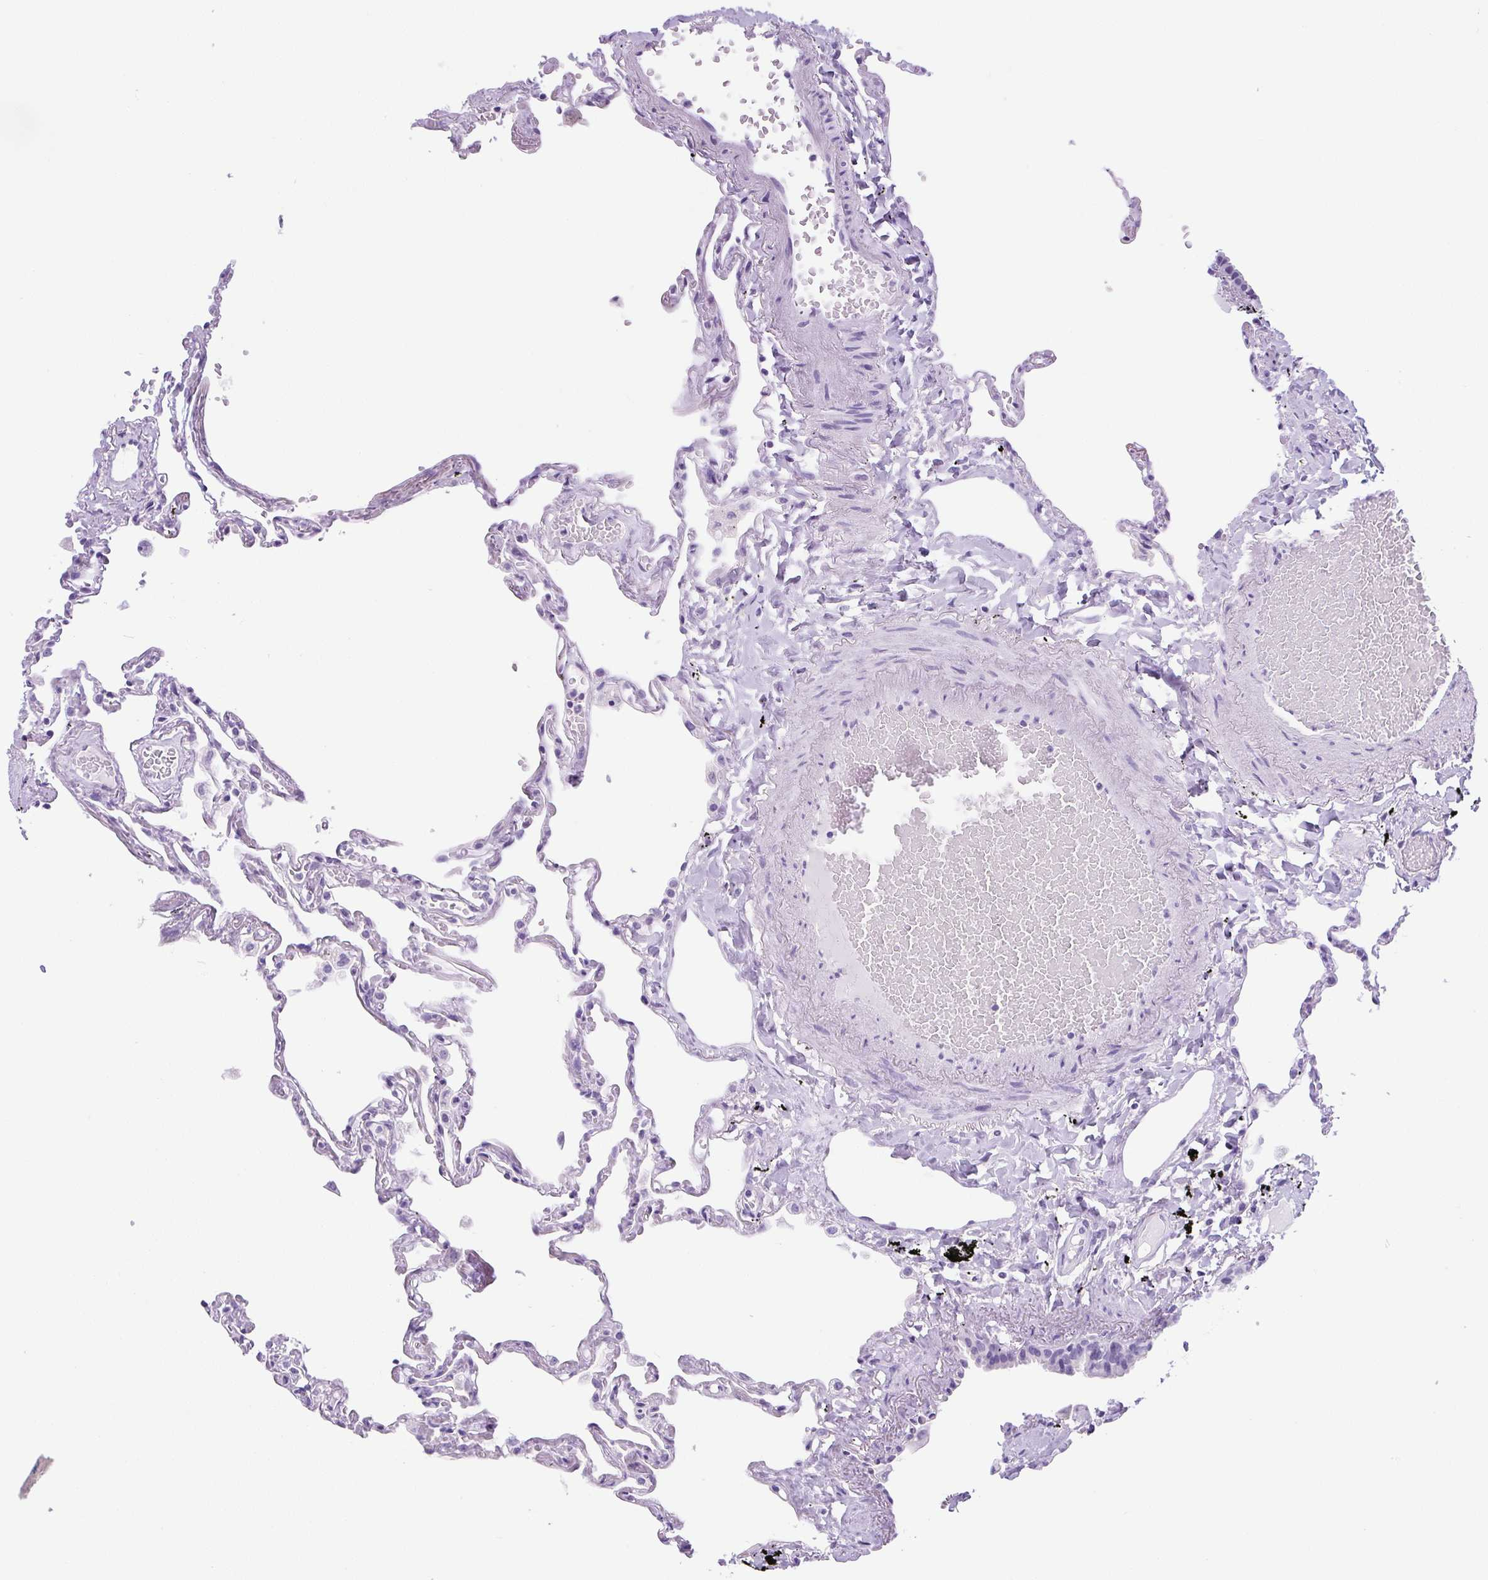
{"staining": {"intensity": "negative", "quantity": "none", "location": "none"}, "tissue": "lung", "cell_type": "Alveolar cells", "image_type": "normal", "snomed": [{"axis": "morphology", "description": "Normal tissue, NOS"}, {"axis": "topography", "description": "Lung"}], "caption": "A micrograph of lung stained for a protein demonstrates no brown staining in alveolar cells.", "gene": "UBL3", "patient": {"sex": "female", "age": 67}}